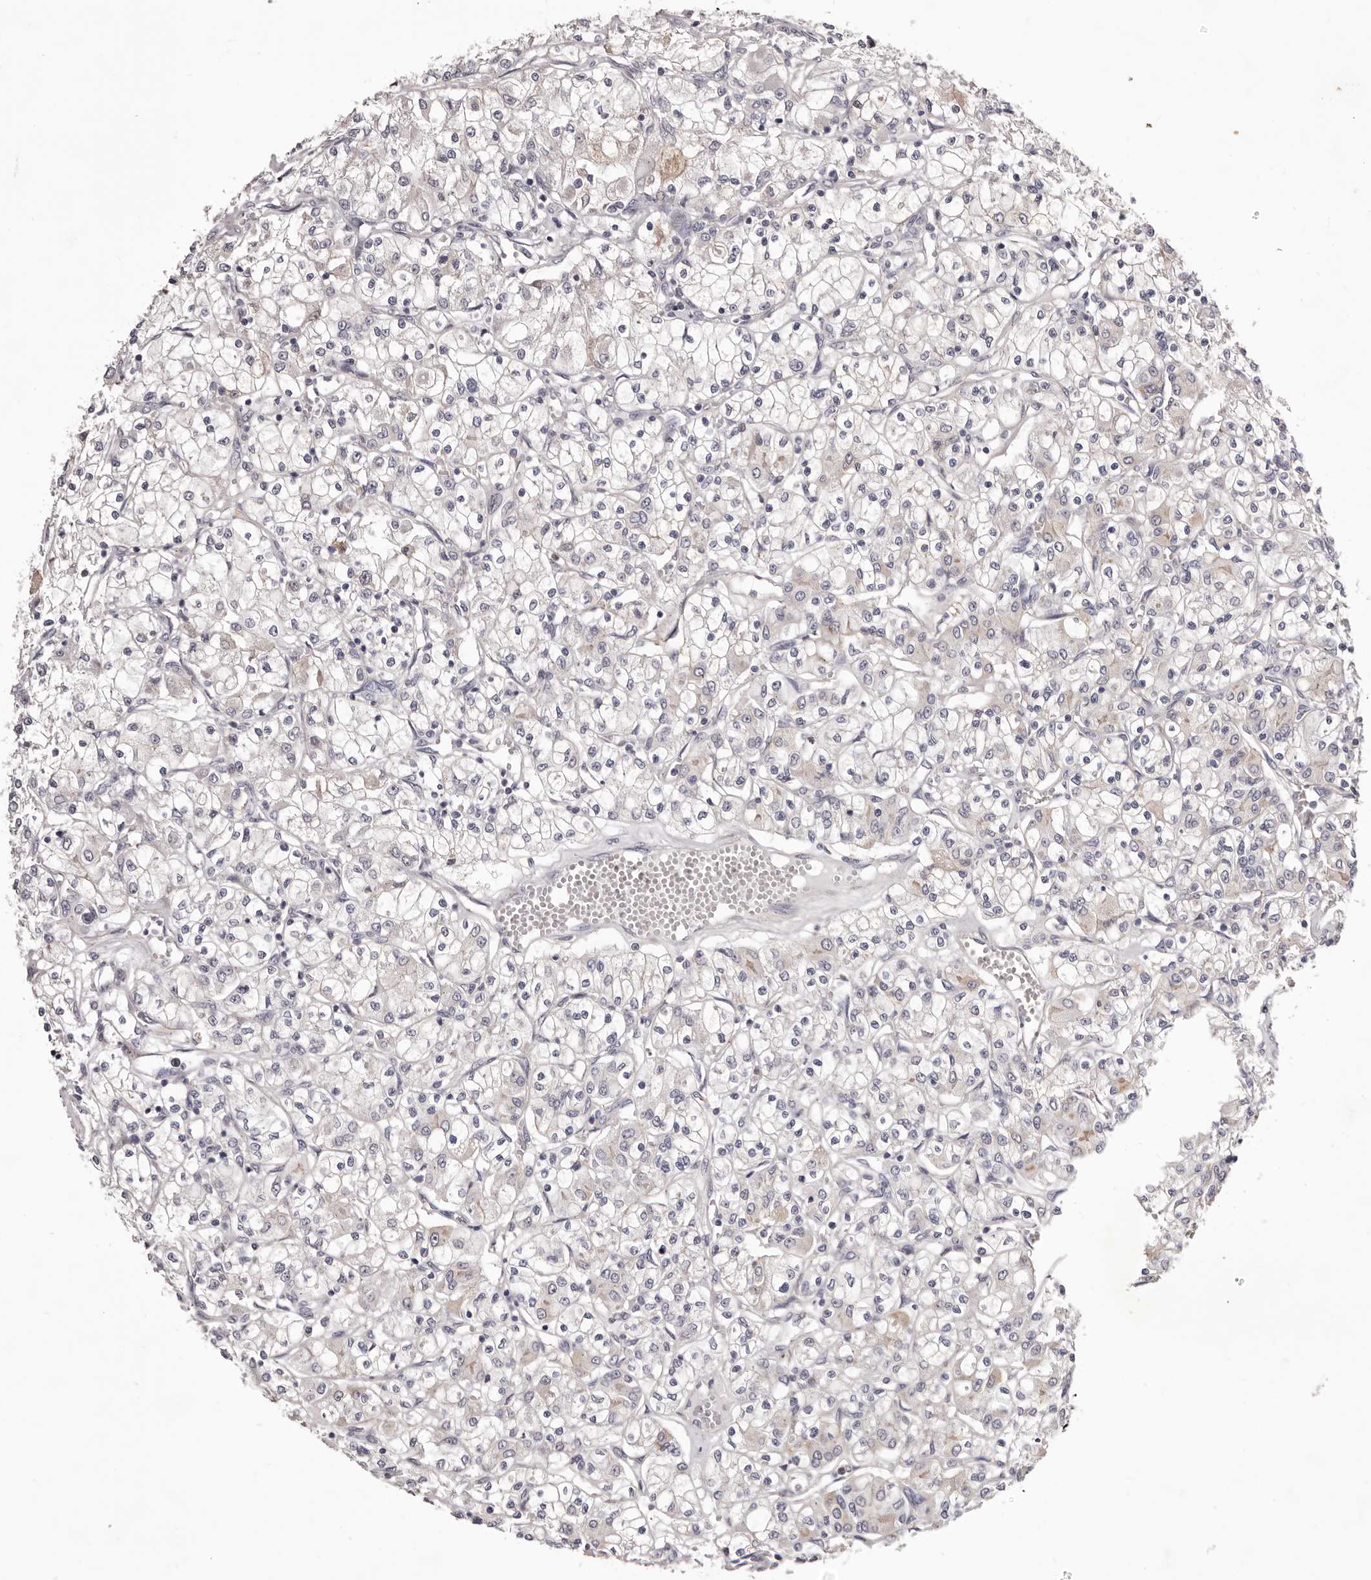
{"staining": {"intensity": "negative", "quantity": "none", "location": "none"}, "tissue": "renal cancer", "cell_type": "Tumor cells", "image_type": "cancer", "snomed": [{"axis": "morphology", "description": "Adenocarcinoma, NOS"}, {"axis": "topography", "description": "Kidney"}], "caption": "The image demonstrates no significant positivity in tumor cells of renal cancer.", "gene": "PEG10", "patient": {"sex": "female", "age": 59}}